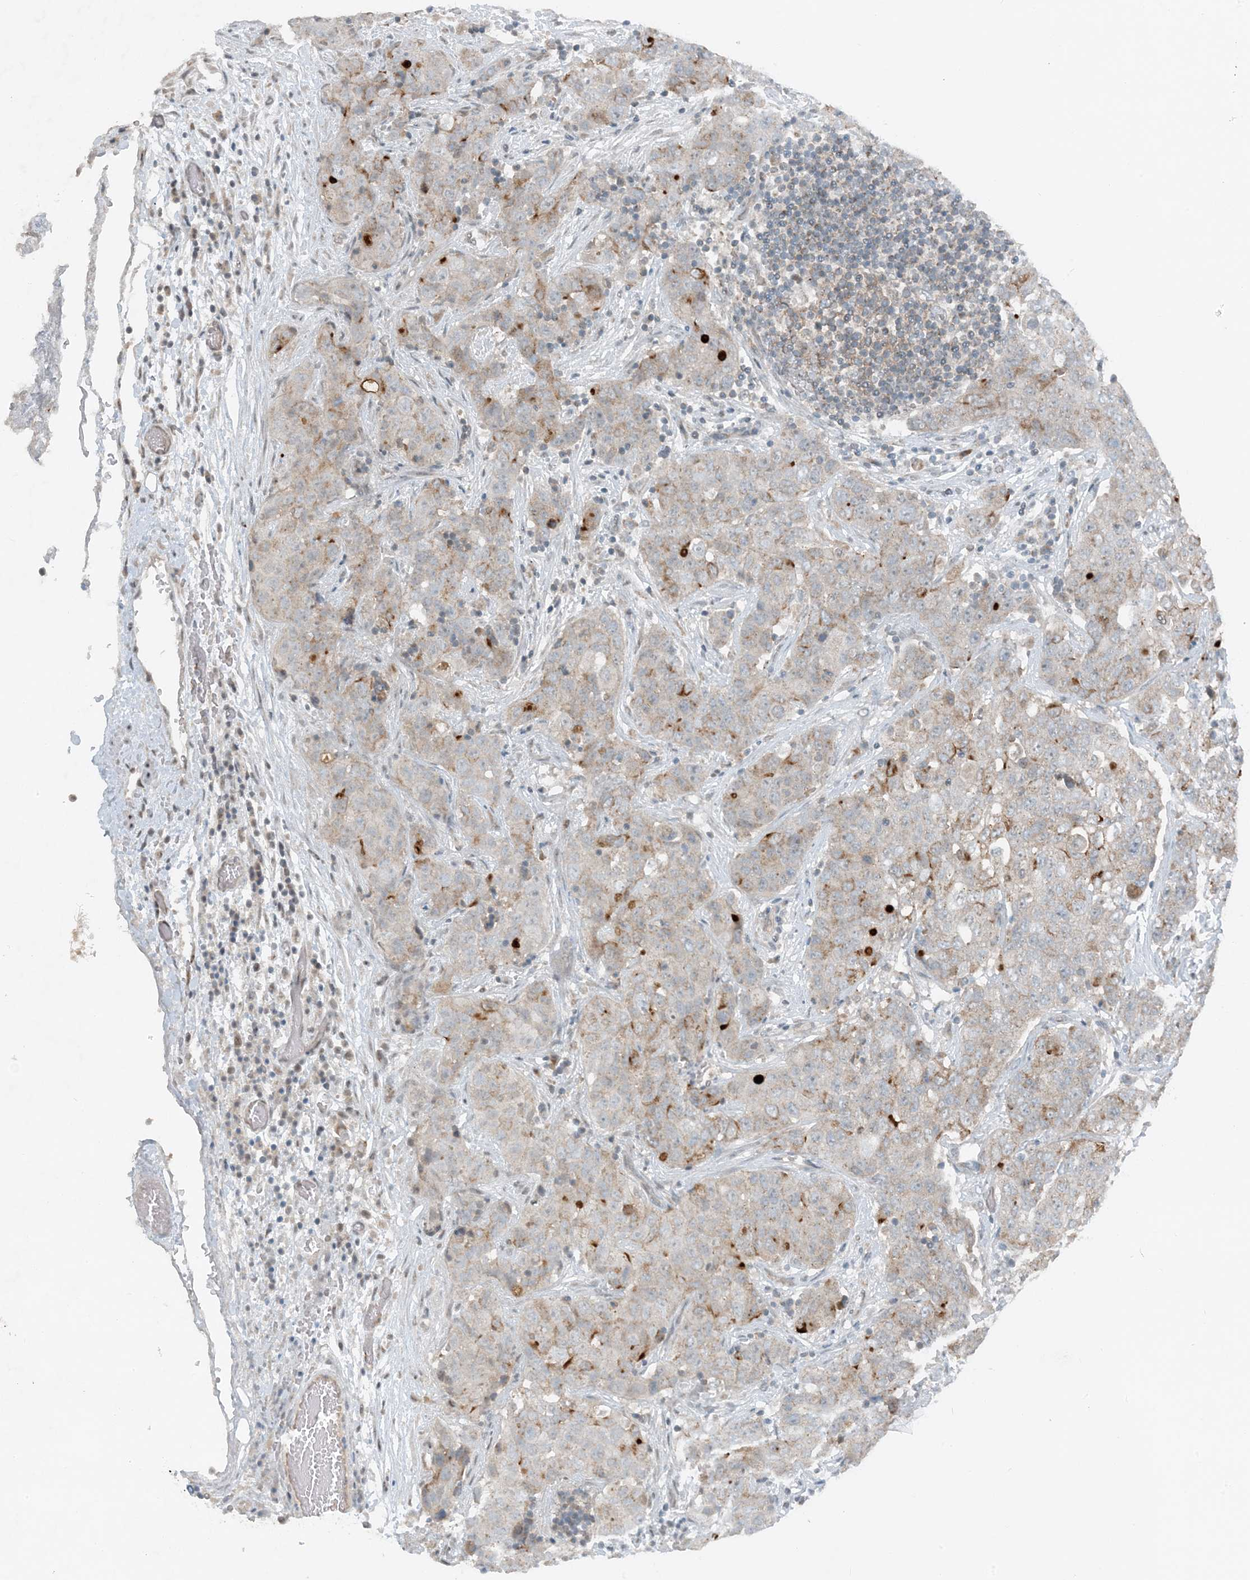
{"staining": {"intensity": "moderate", "quantity": "<25%", "location": "cytoplasmic/membranous"}, "tissue": "stomach cancer", "cell_type": "Tumor cells", "image_type": "cancer", "snomed": [{"axis": "morphology", "description": "Normal tissue, NOS"}, {"axis": "morphology", "description": "Adenocarcinoma, NOS"}, {"axis": "topography", "description": "Lymph node"}, {"axis": "topography", "description": "Stomach"}], "caption": "Adenocarcinoma (stomach) stained with immunohistochemistry demonstrates moderate cytoplasmic/membranous staining in about <25% of tumor cells. Immunohistochemistry (ihc) stains the protein of interest in brown and the nuclei are stained blue.", "gene": "MITD1", "patient": {"sex": "male", "age": 48}}